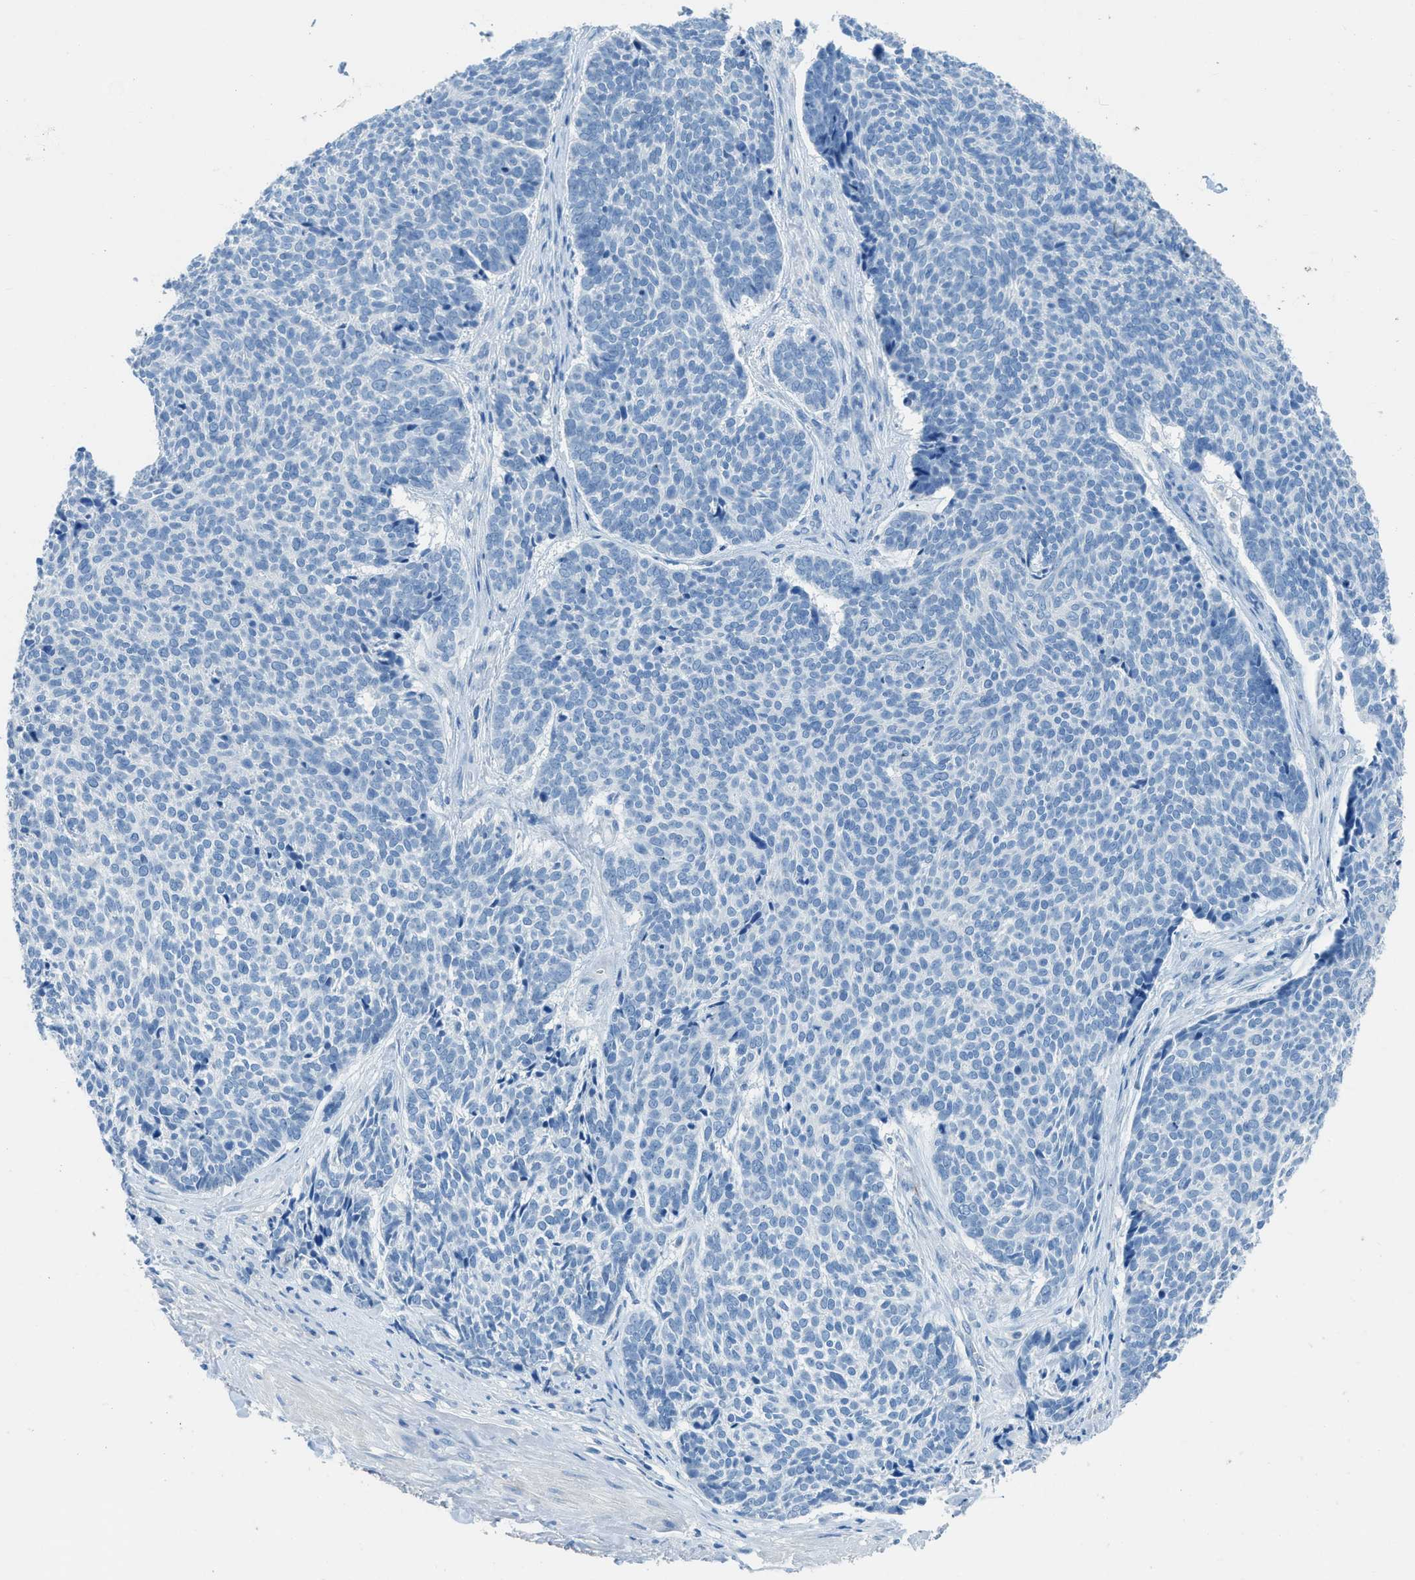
{"staining": {"intensity": "negative", "quantity": "none", "location": "none"}, "tissue": "skin cancer", "cell_type": "Tumor cells", "image_type": "cancer", "snomed": [{"axis": "morphology", "description": "Basal cell carcinoma"}, {"axis": "topography", "description": "Skin"}], "caption": "Tumor cells are negative for protein expression in human skin cancer.", "gene": "ACAN", "patient": {"sex": "male", "age": 84}}